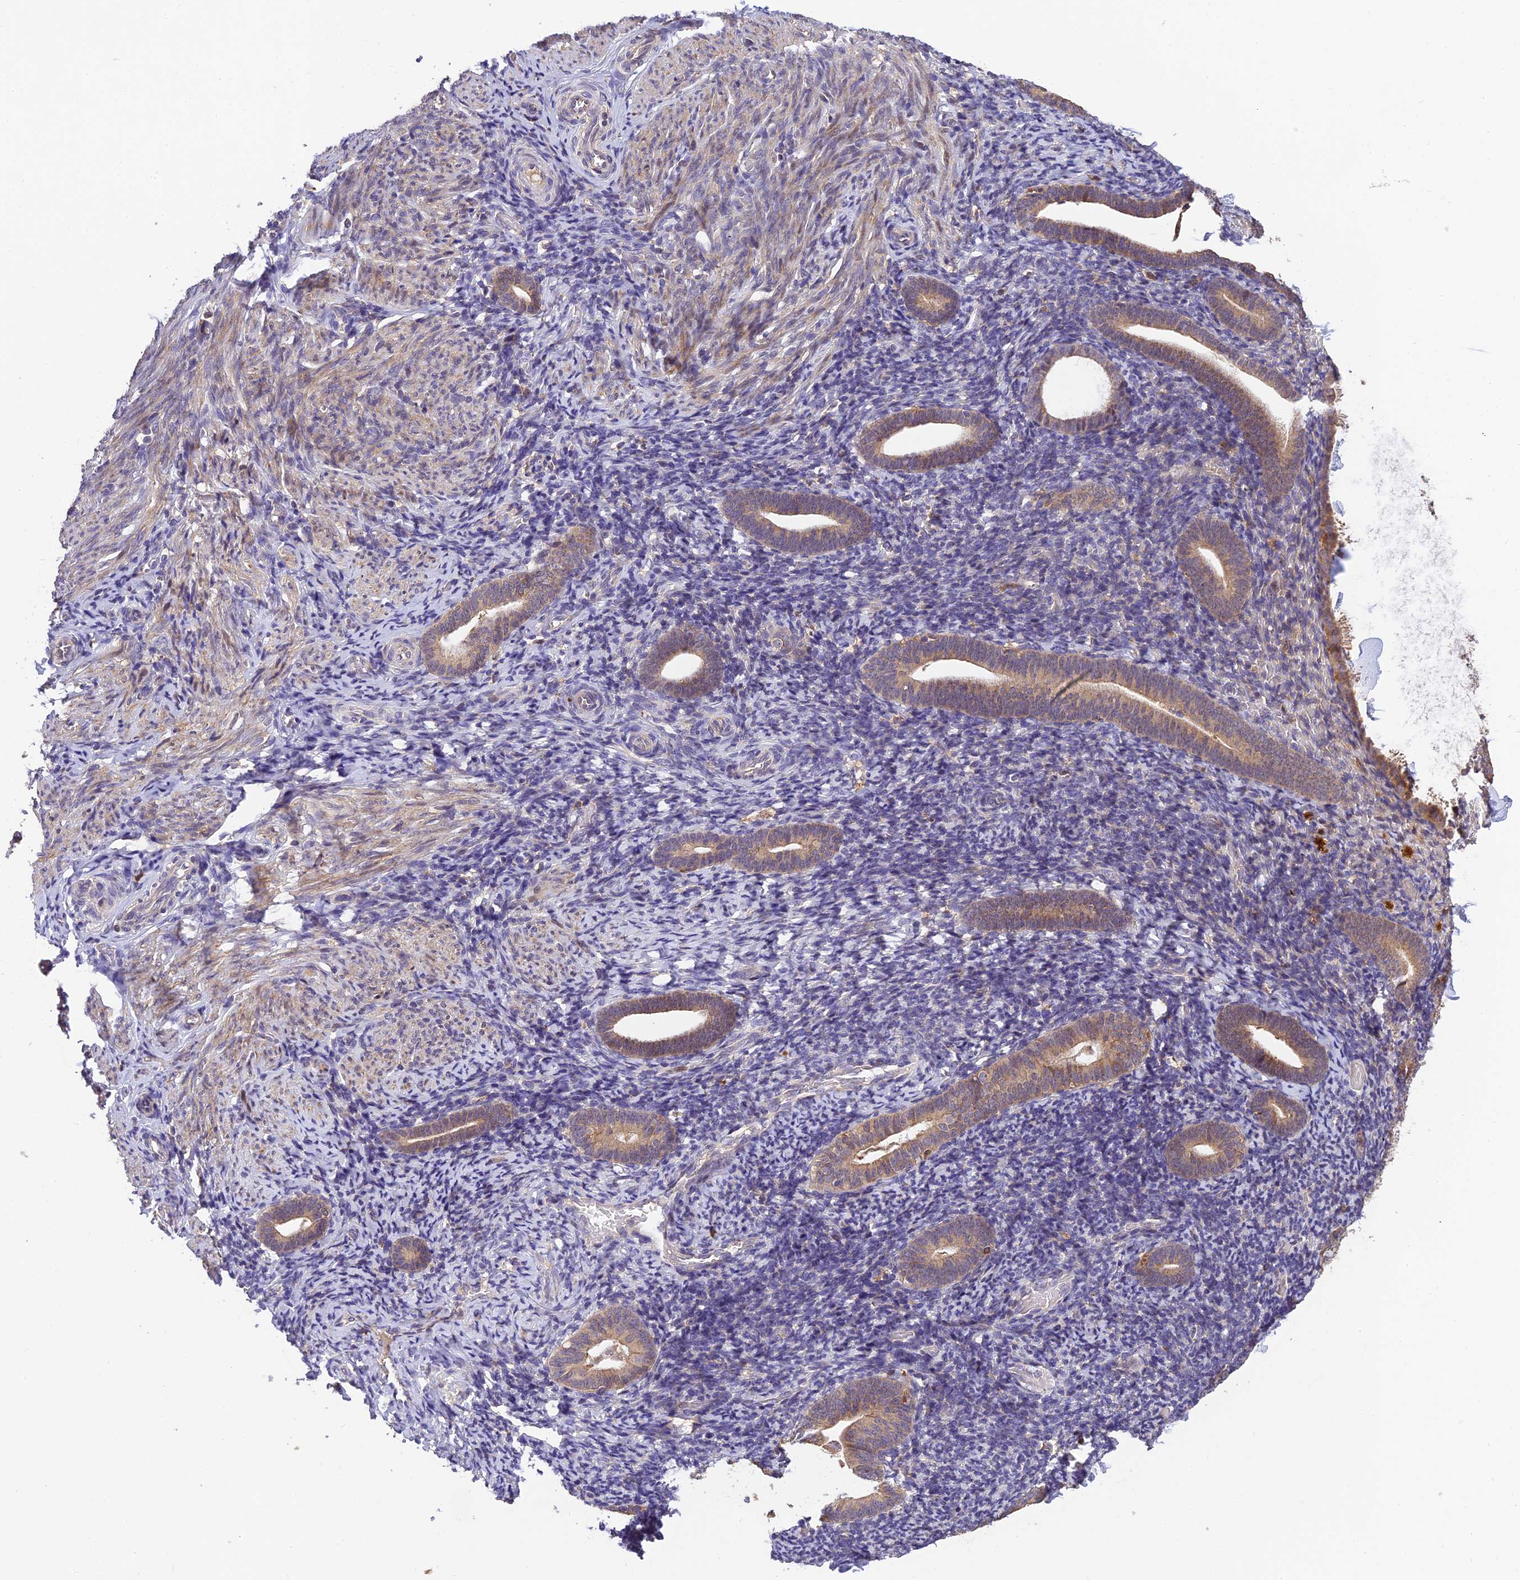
{"staining": {"intensity": "weak", "quantity": "25%-75%", "location": "cytoplasmic/membranous"}, "tissue": "endometrium", "cell_type": "Cells in endometrial stroma", "image_type": "normal", "snomed": [{"axis": "morphology", "description": "Normal tissue, NOS"}, {"axis": "topography", "description": "Endometrium"}], "caption": "Endometrium stained with IHC demonstrates weak cytoplasmic/membranous positivity in about 25%-75% of cells in endometrial stroma.", "gene": "DENND5B", "patient": {"sex": "female", "age": 51}}